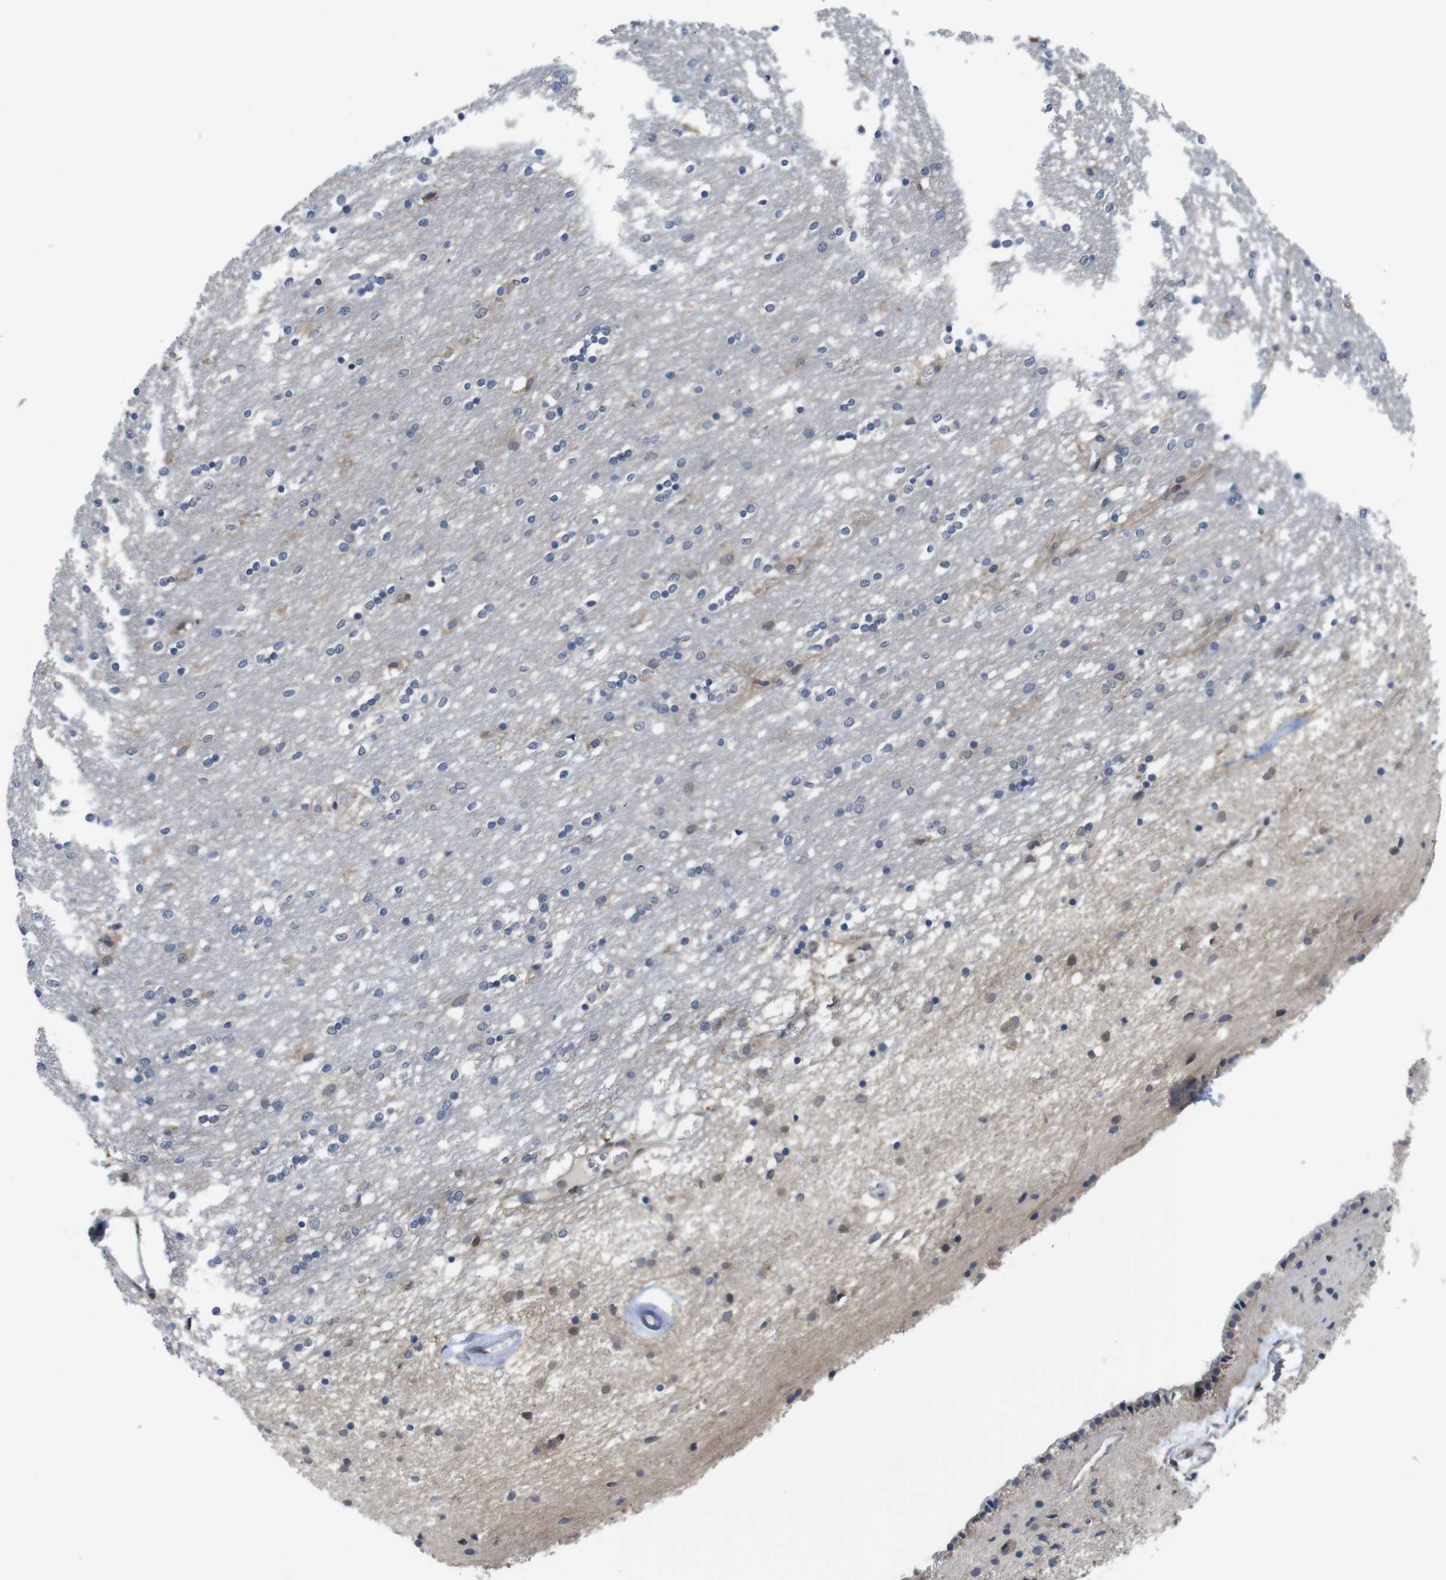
{"staining": {"intensity": "negative", "quantity": "none", "location": "none"}, "tissue": "caudate", "cell_type": "Glial cells", "image_type": "normal", "snomed": [{"axis": "morphology", "description": "Normal tissue, NOS"}, {"axis": "topography", "description": "Lateral ventricle wall"}], "caption": "Micrograph shows no protein positivity in glial cells of benign caudate. (Stains: DAB IHC with hematoxylin counter stain, Microscopy: brightfield microscopy at high magnification).", "gene": "FADD", "patient": {"sex": "female", "age": 54}}